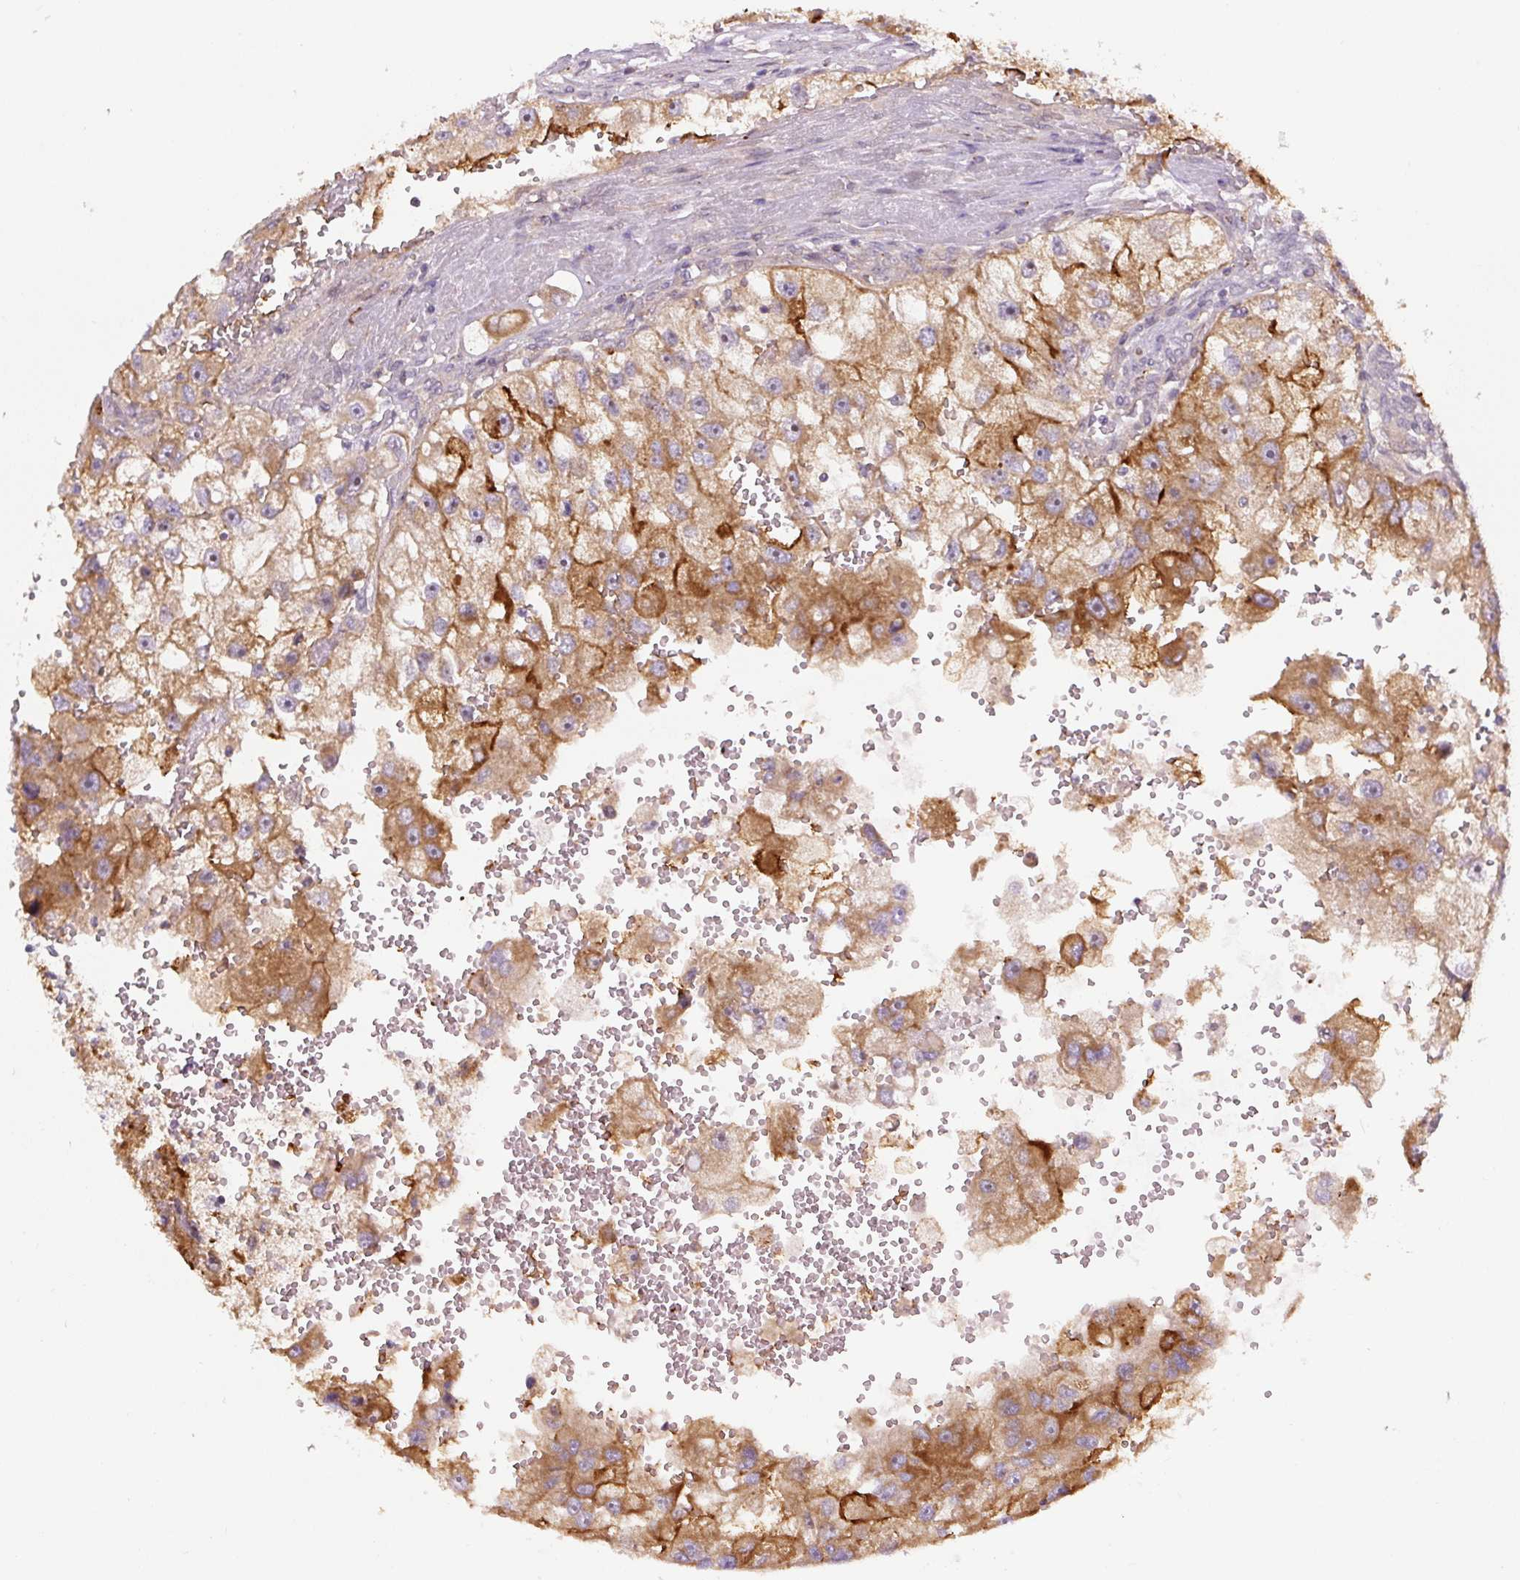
{"staining": {"intensity": "moderate", "quantity": ">75%", "location": "cytoplasmic/membranous"}, "tissue": "renal cancer", "cell_type": "Tumor cells", "image_type": "cancer", "snomed": [{"axis": "morphology", "description": "Adenocarcinoma, NOS"}, {"axis": "topography", "description": "Kidney"}], "caption": "A histopathology image of human renal cancer (adenocarcinoma) stained for a protein reveals moderate cytoplasmic/membranous brown staining in tumor cells. The staining was performed using DAB to visualize the protein expression in brown, while the nuclei were stained in blue with hematoxylin (Magnification: 20x).", "gene": "ZSWIM7", "patient": {"sex": "male", "age": 63}}